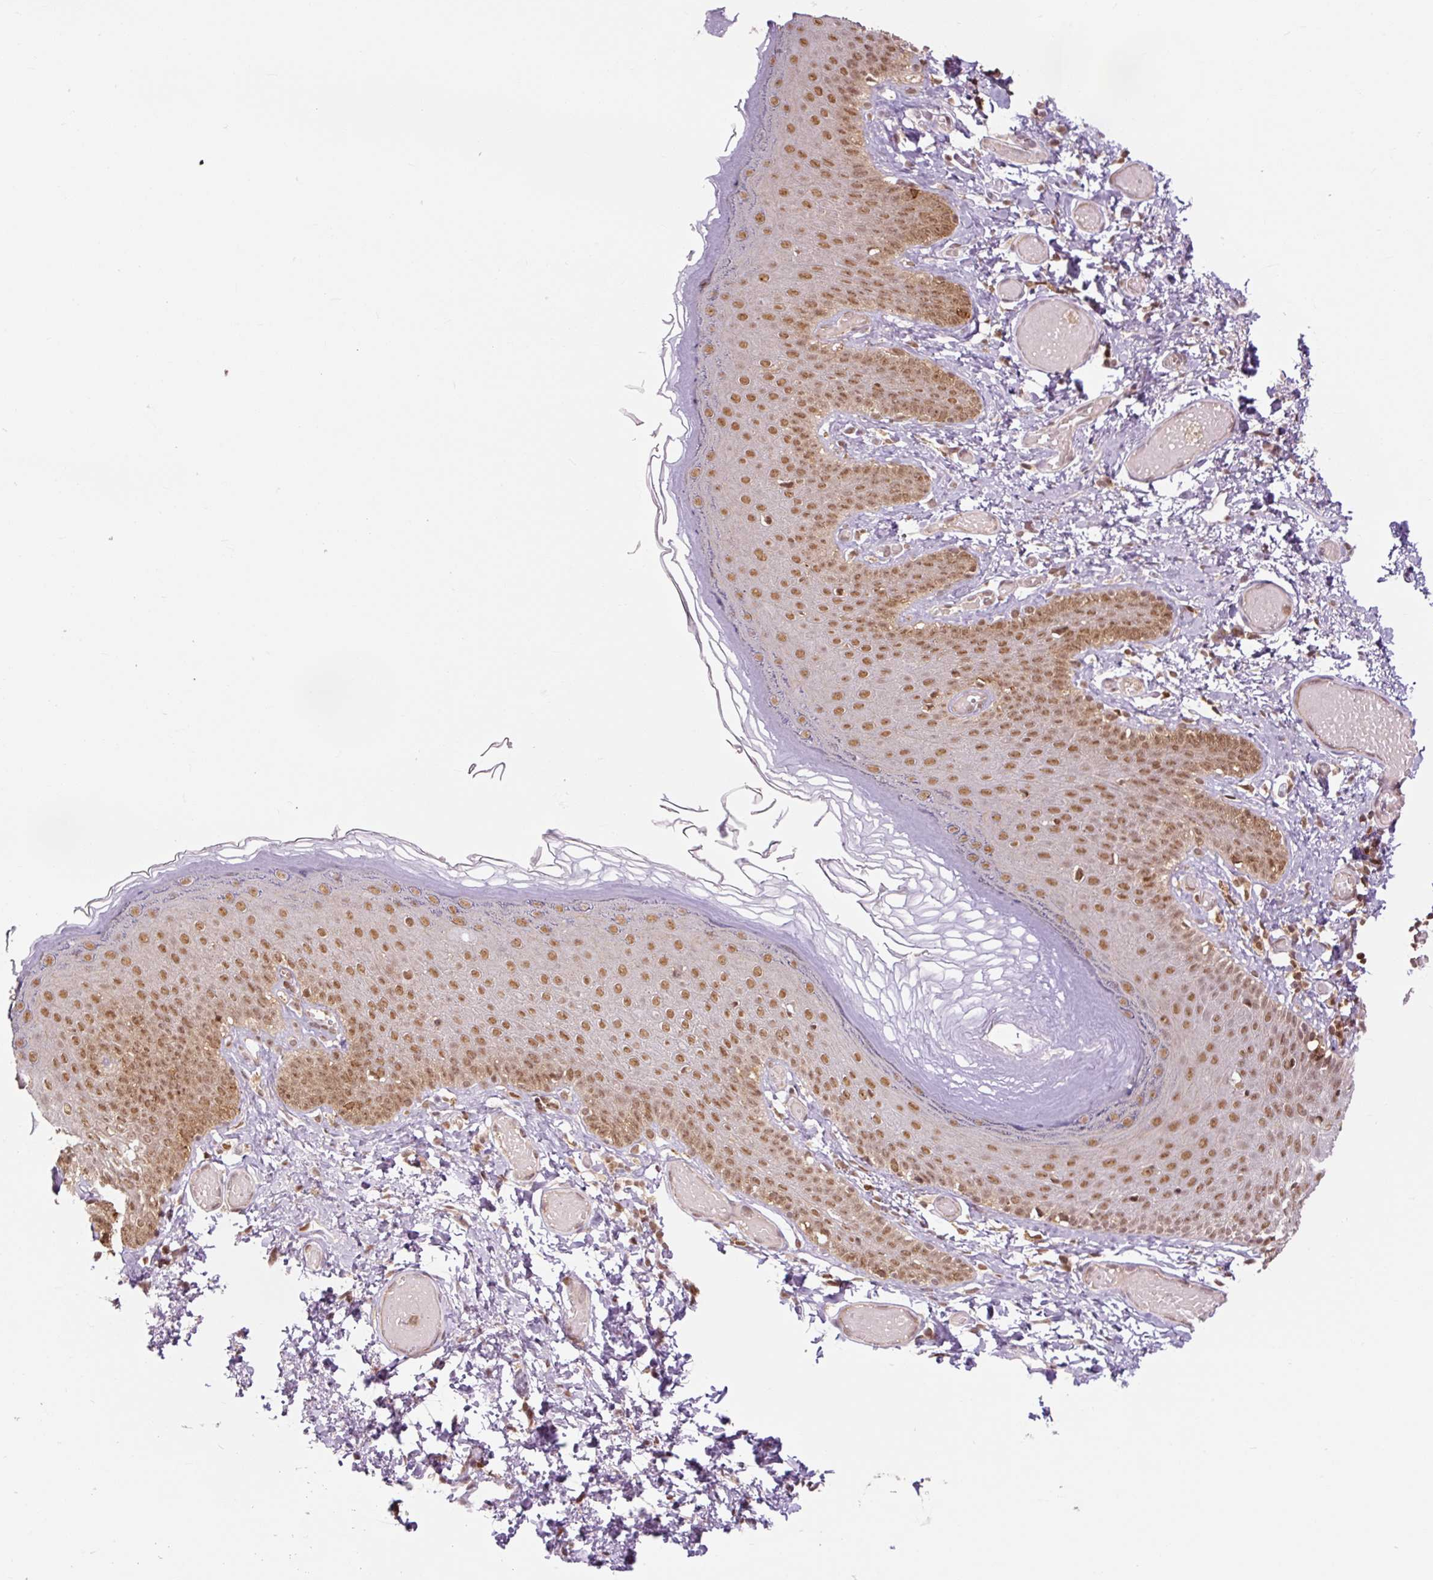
{"staining": {"intensity": "moderate", "quantity": ">75%", "location": "nuclear"}, "tissue": "skin", "cell_type": "Epidermal cells", "image_type": "normal", "snomed": [{"axis": "morphology", "description": "Normal tissue, NOS"}, {"axis": "topography", "description": "Anal"}], "caption": "Immunohistochemistry (IHC) image of normal skin: skin stained using immunohistochemistry exhibits medium levels of moderate protein expression localized specifically in the nuclear of epidermal cells, appearing as a nuclear brown color.", "gene": "CSTF1", "patient": {"sex": "female", "age": 40}}